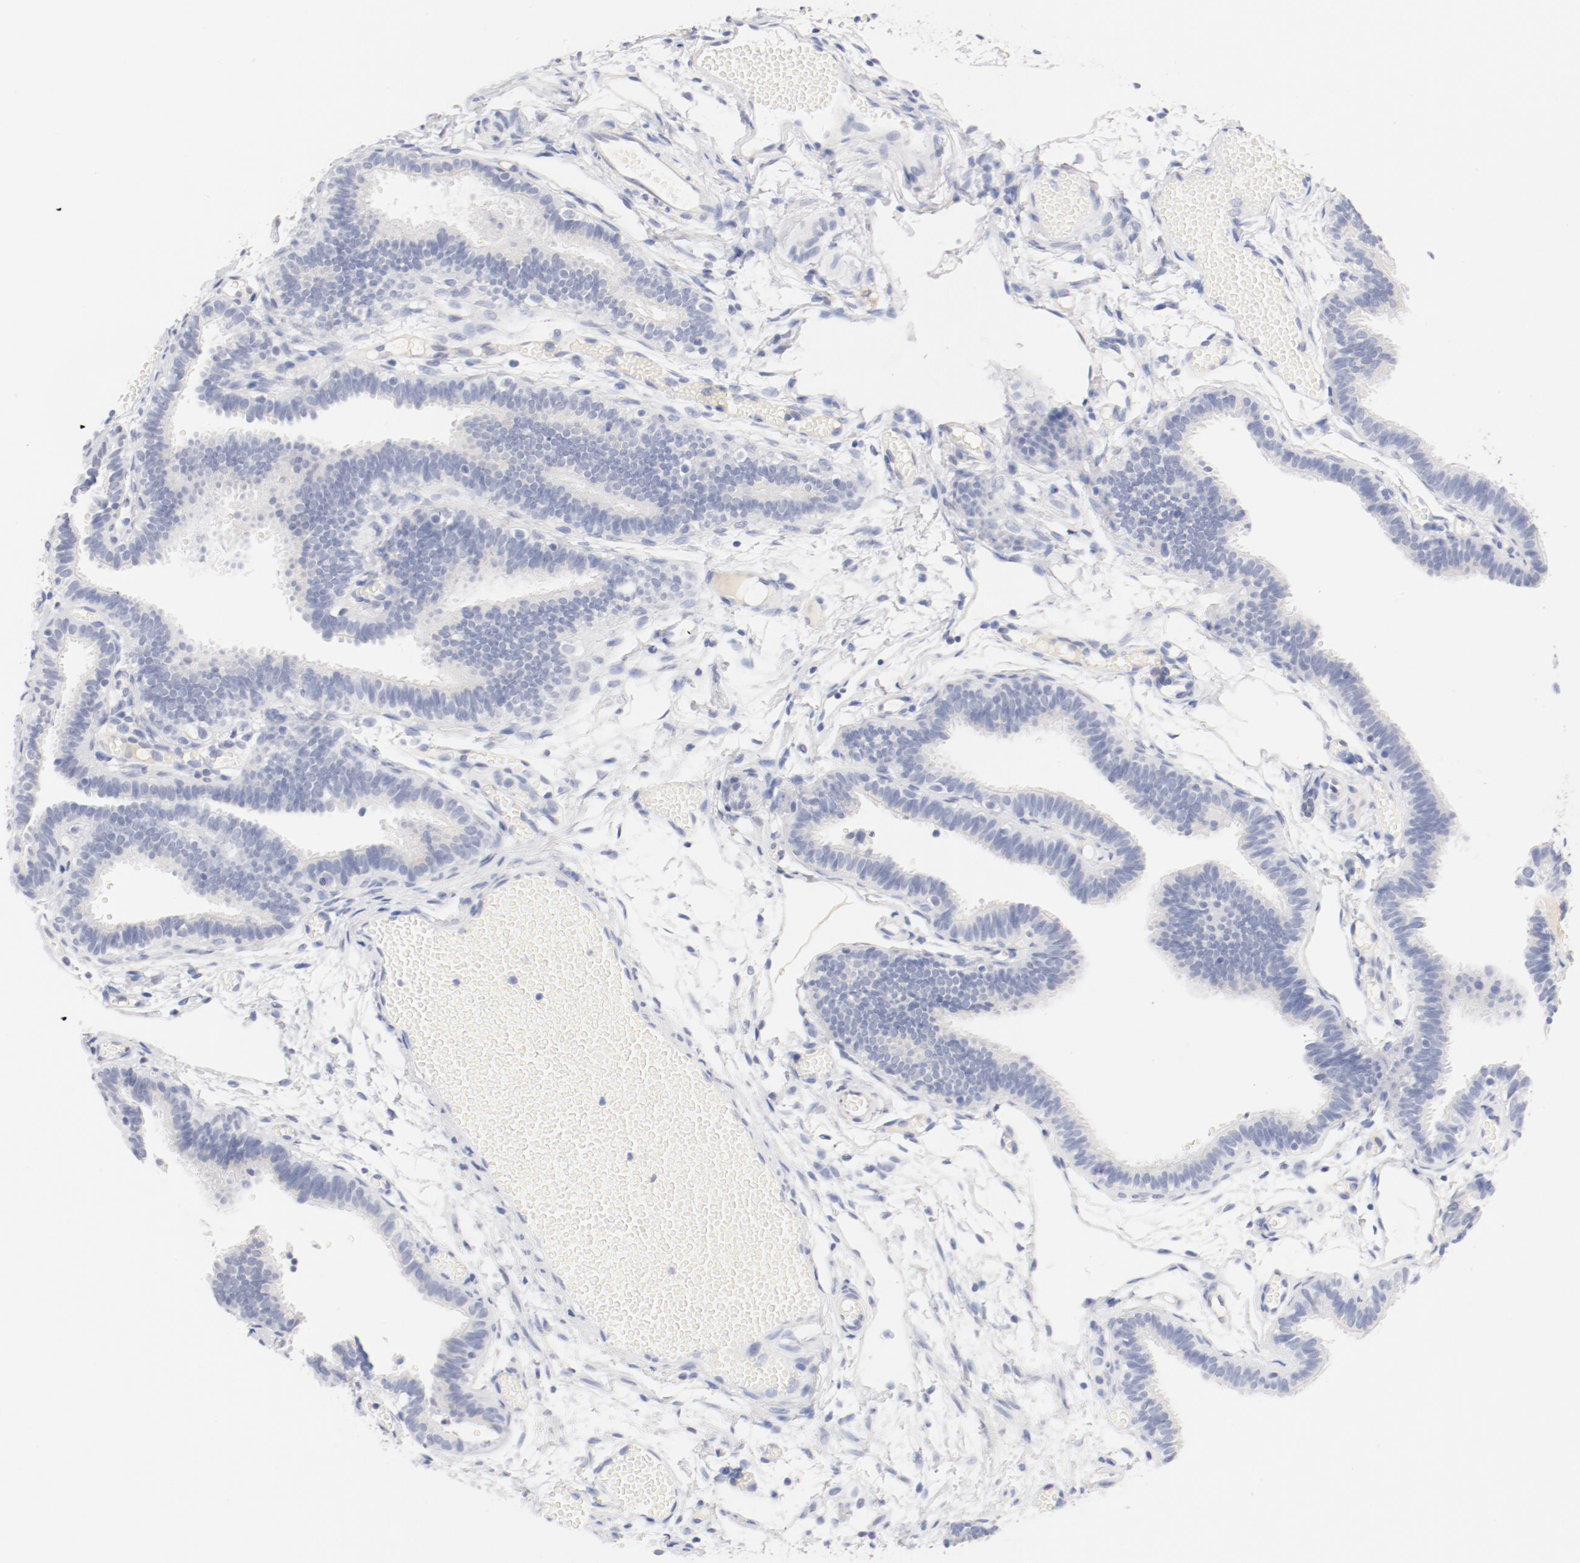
{"staining": {"intensity": "negative", "quantity": "none", "location": "none"}, "tissue": "fallopian tube", "cell_type": "Glandular cells", "image_type": "normal", "snomed": [{"axis": "morphology", "description": "Normal tissue, NOS"}, {"axis": "topography", "description": "Fallopian tube"}], "caption": "IHC micrograph of unremarkable human fallopian tube stained for a protein (brown), which displays no positivity in glandular cells.", "gene": "HOMER1", "patient": {"sex": "female", "age": 29}}